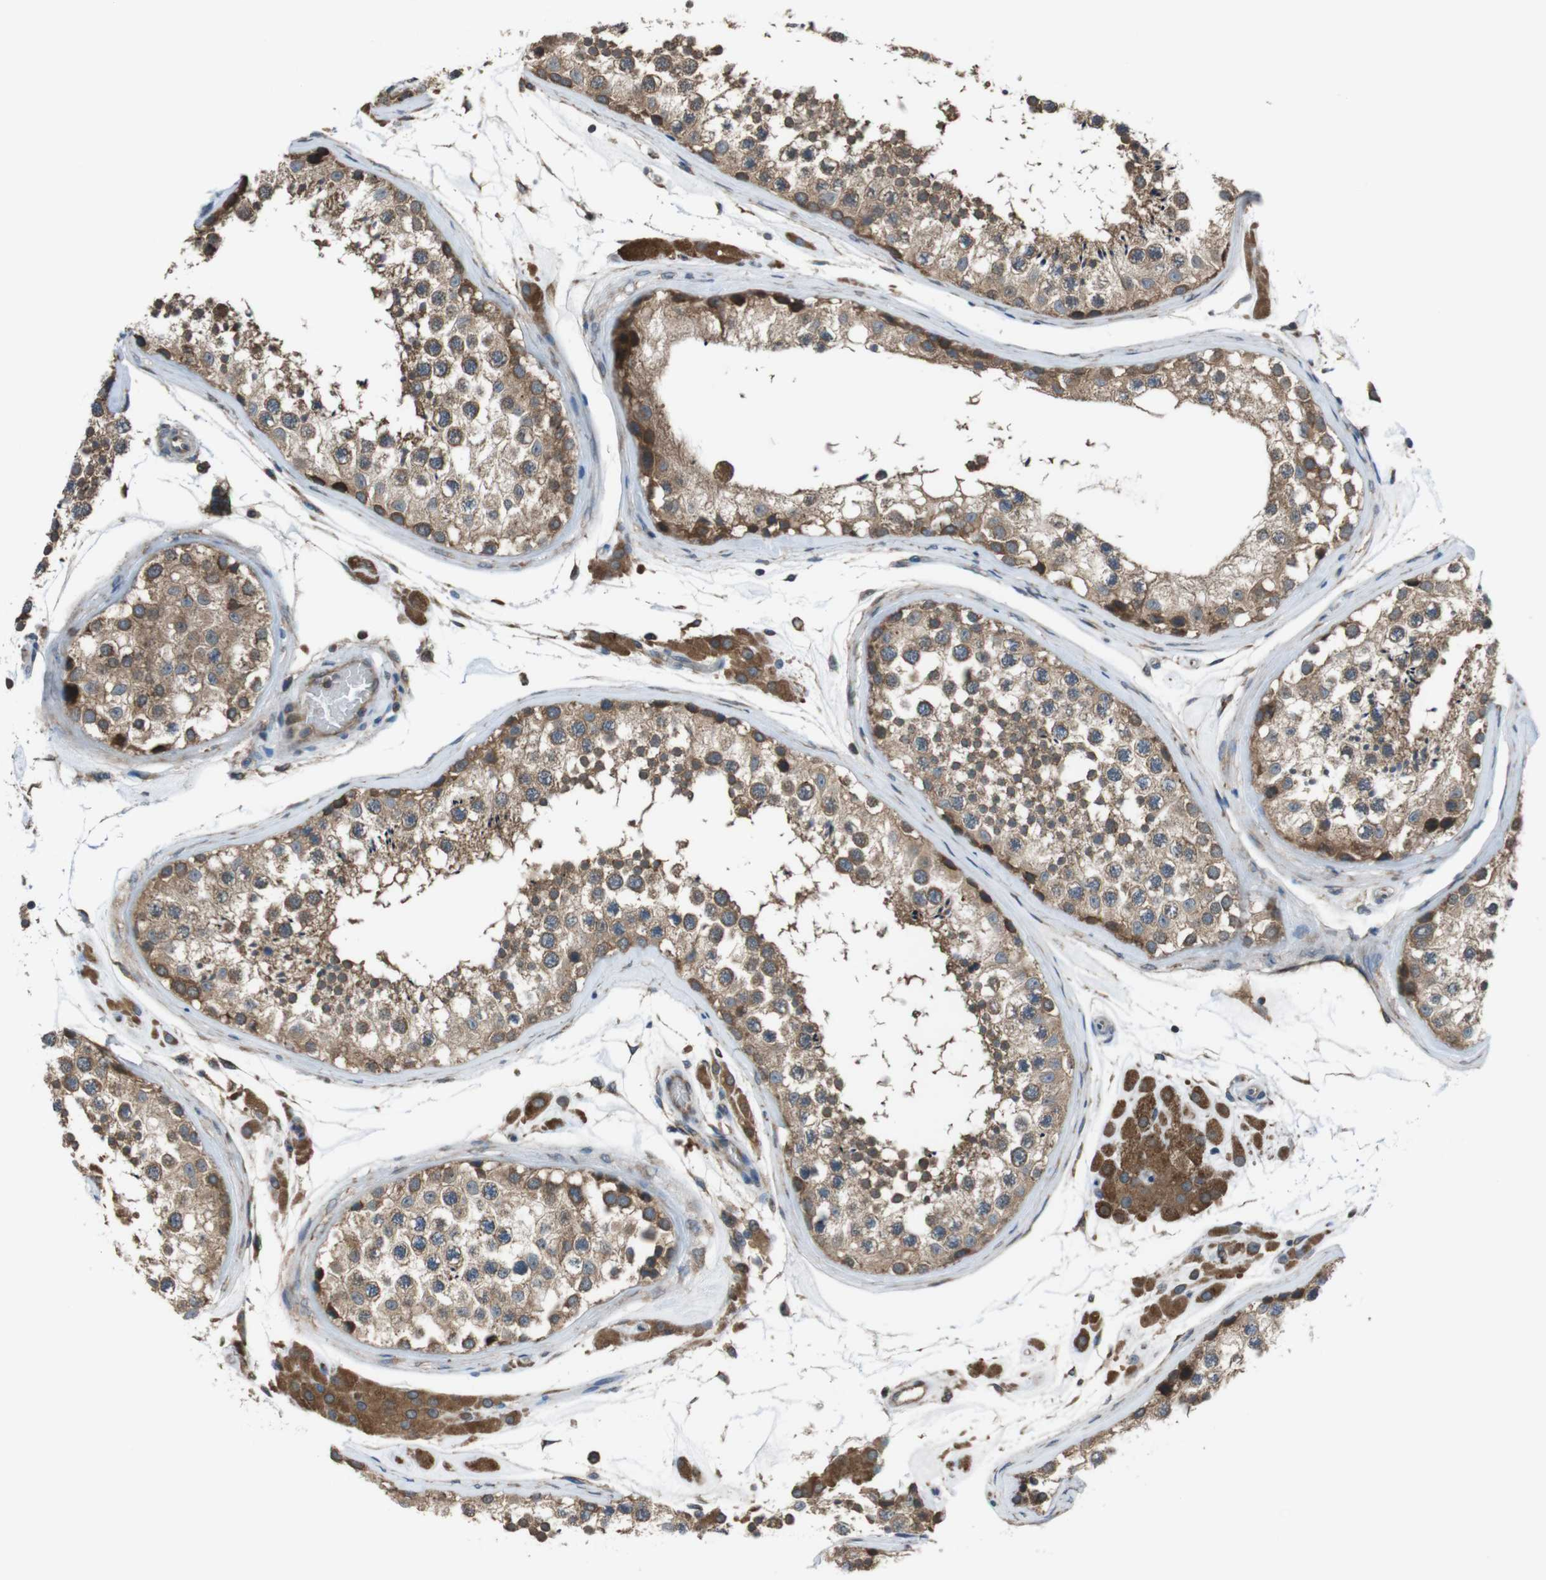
{"staining": {"intensity": "moderate", "quantity": ">75%", "location": "cytoplasmic/membranous"}, "tissue": "testis", "cell_type": "Cells in seminiferous ducts", "image_type": "normal", "snomed": [{"axis": "morphology", "description": "Normal tissue, NOS"}, {"axis": "topography", "description": "Testis"}], "caption": "Protein analysis of benign testis displays moderate cytoplasmic/membranous positivity in about >75% of cells in seminiferous ducts.", "gene": "SSR3", "patient": {"sex": "male", "age": 46}}